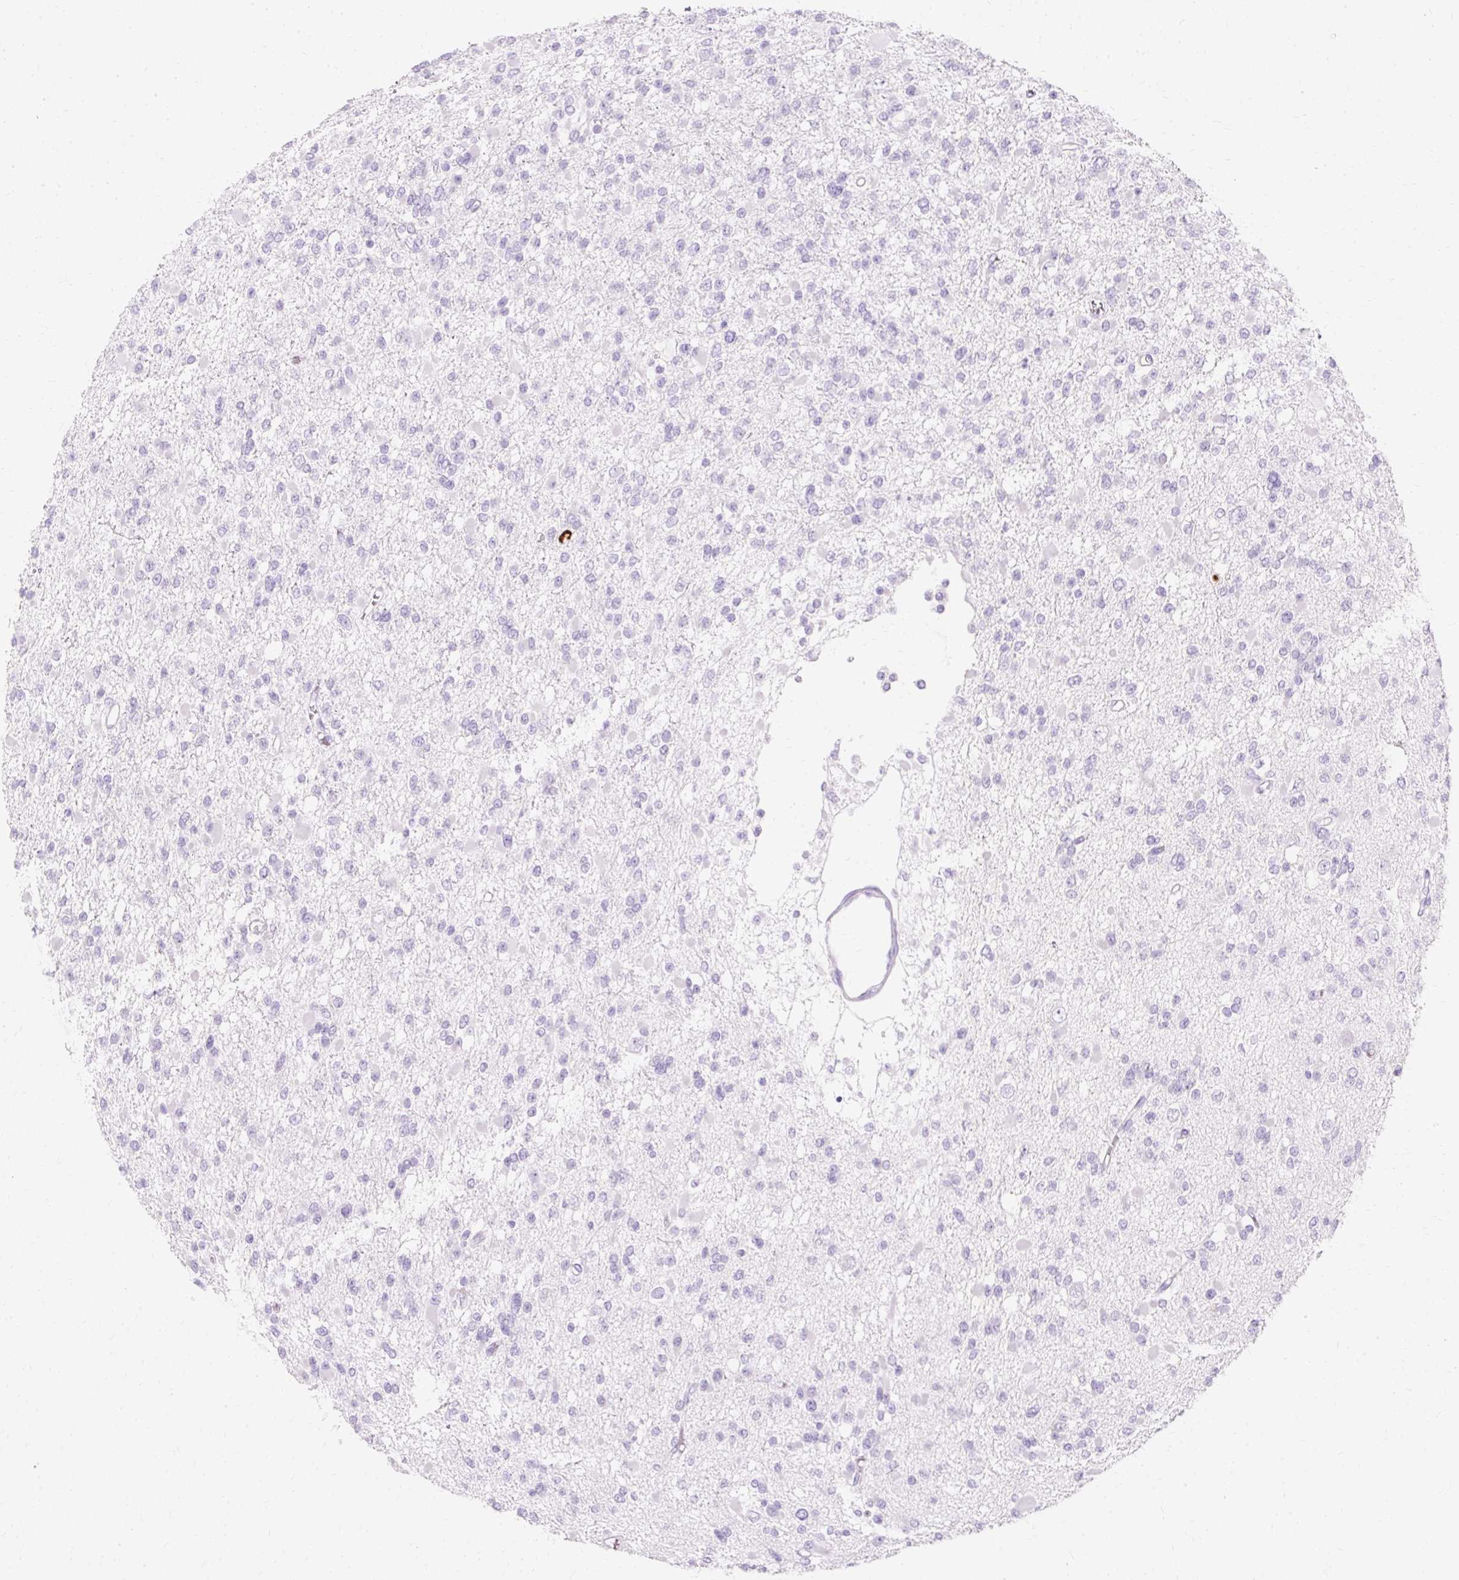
{"staining": {"intensity": "negative", "quantity": "none", "location": "none"}, "tissue": "glioma", "cell_type": "Tumor cells", "image_type": "cancer", "snomed": [{"axis": "morphology", "description": "Glioma, malignant, Low grade"}, {"axis": "topography", "description": "Brain"}], "caption": "A micrograph of human glioma is negative for staining in tumor cells.", "gene": "DEFA1", "patient": {"sex": "female", "age": 22}}